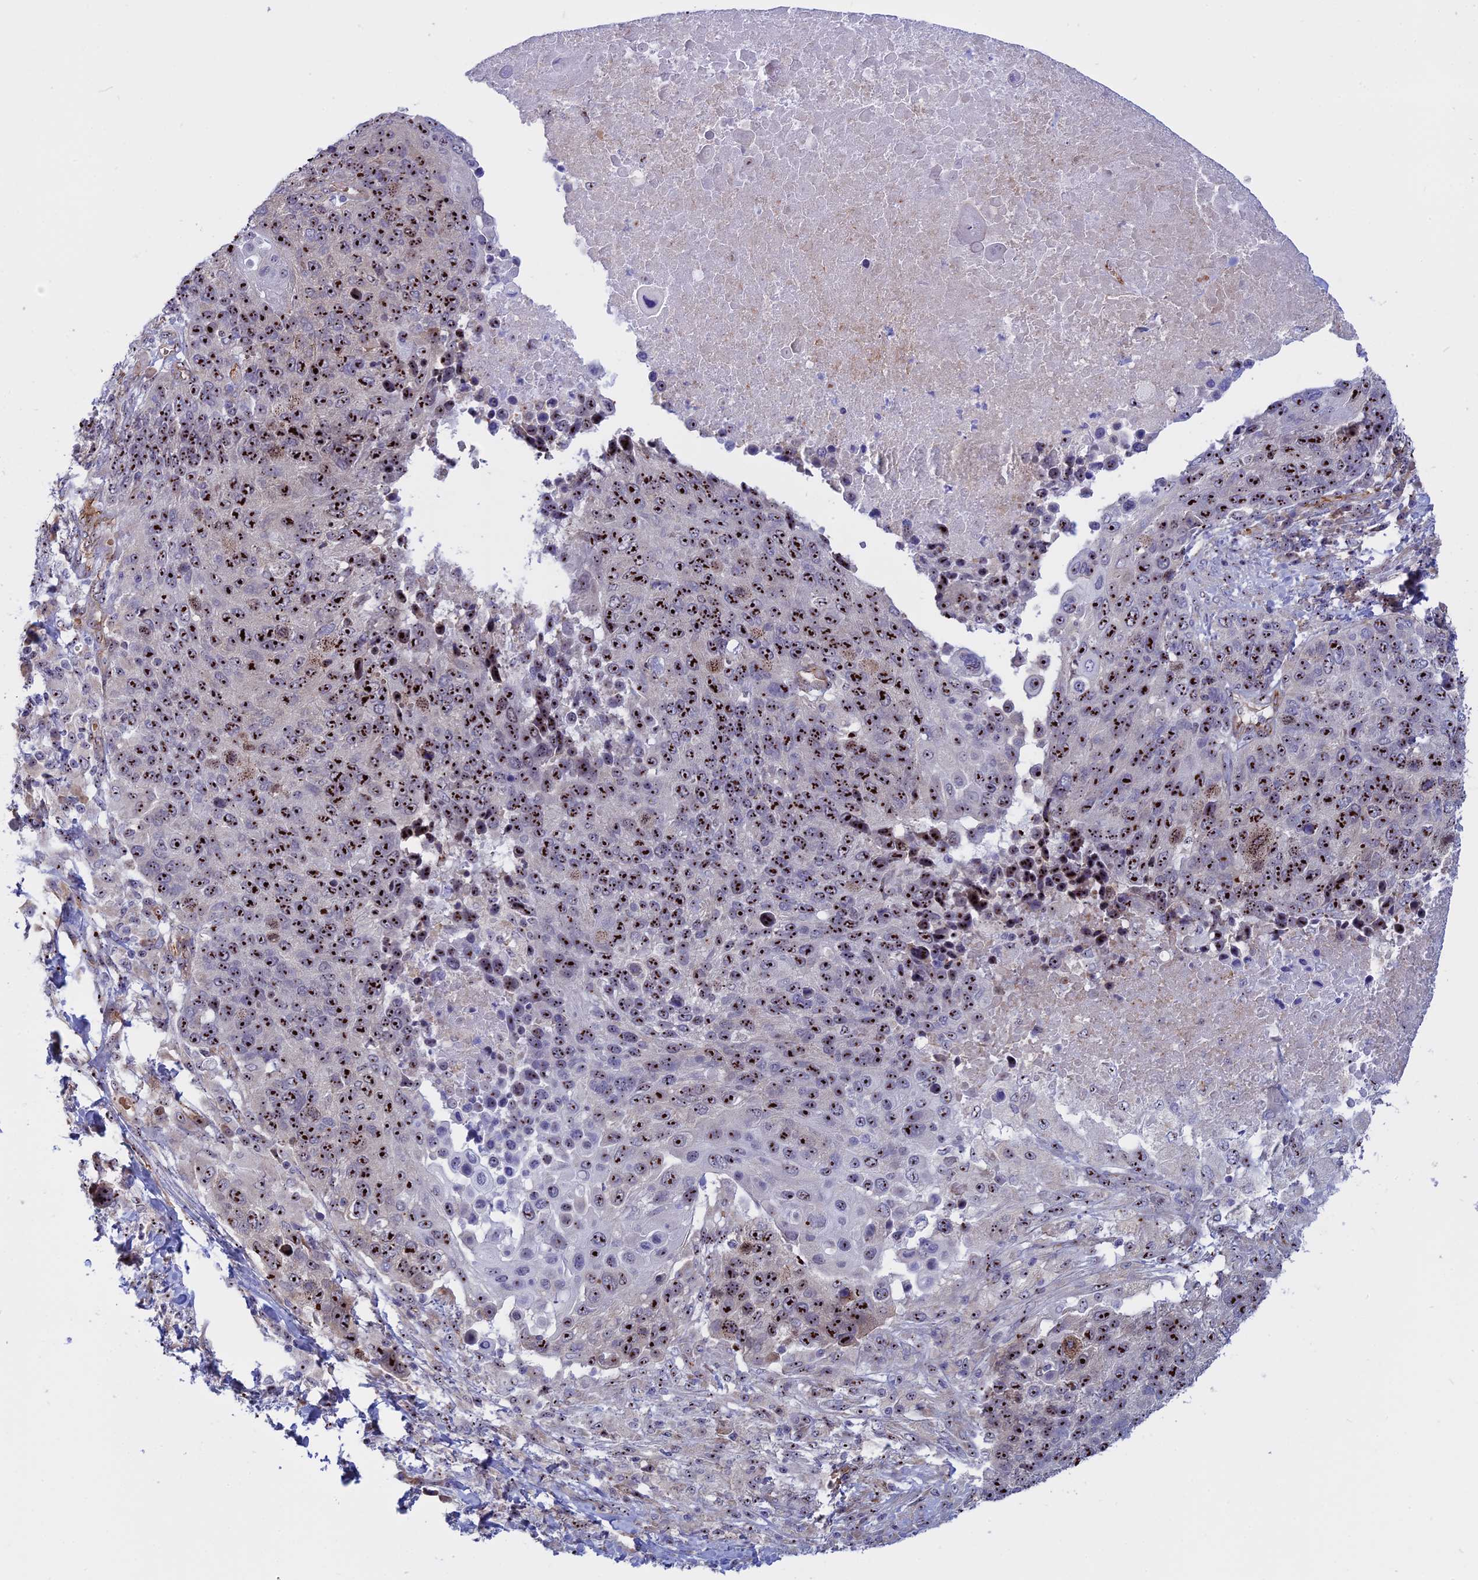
{"staining": {"intensity": "strong", "quantity": ">75%", "location": "nuclear"}, "tissue": "lung cancer", "cell_type": "Tumor cells", "image_type": "cancer", "snomed": [{"axis": "morphology", "description": "Normal tissue, NOS"}, {"axis": "morphology", "description": "Squamous cell carcinoma, NOS"}, {"axis": "topography", "description": "Lymph node"}, {"axis": "topography", "description": "Lung"}], "caption": "Strong nuclear protein staining is present in approximately >75% of tumor cells in lung cancer.", "gene": "DBNDD1", "patient": {"sex": "male", "age": 66}}